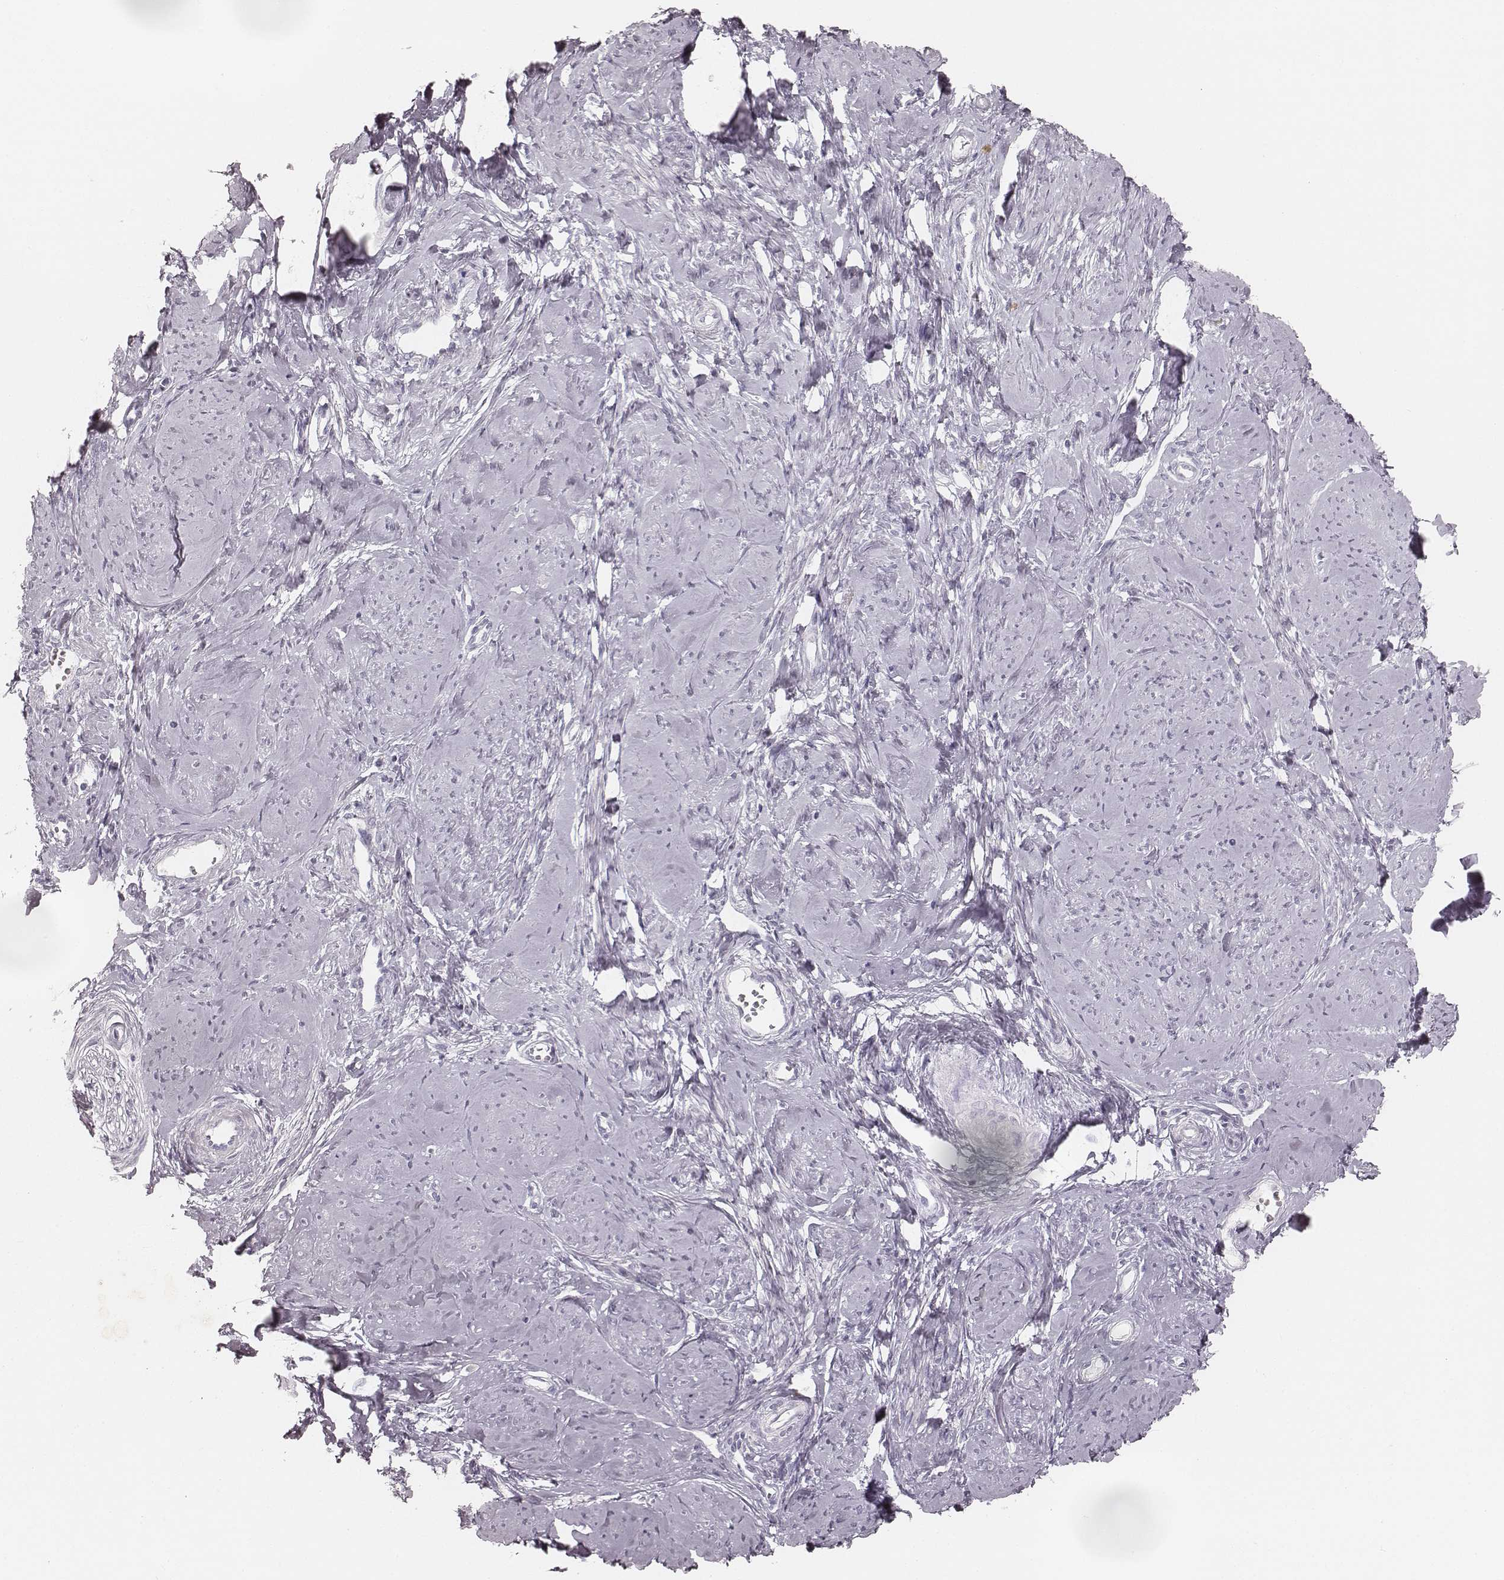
{"staining": {"intensity": "negative", "quantity": "none", "location": "none"}, "tissue": "smooth muscle", "cell_type": "Smooth muscle cells", "image_type": "normal", "snomed": [{"axis": "morphology", "description": "Normal tissue, NOS"}, {"axis": "topography", "description": "Smooth muscle"}], "caption": "Normal smooth muscle was stained to show a protein in brown. There is no significant staining in smooth muscle cells. (Stains: DAB immunohistochemistry (IHC) with hematoxylin counter stain, Microscopy: brightfield microscopy at high magnification).", "gene": "KRT82", "patient": {"sex": "female", "age": 48}}